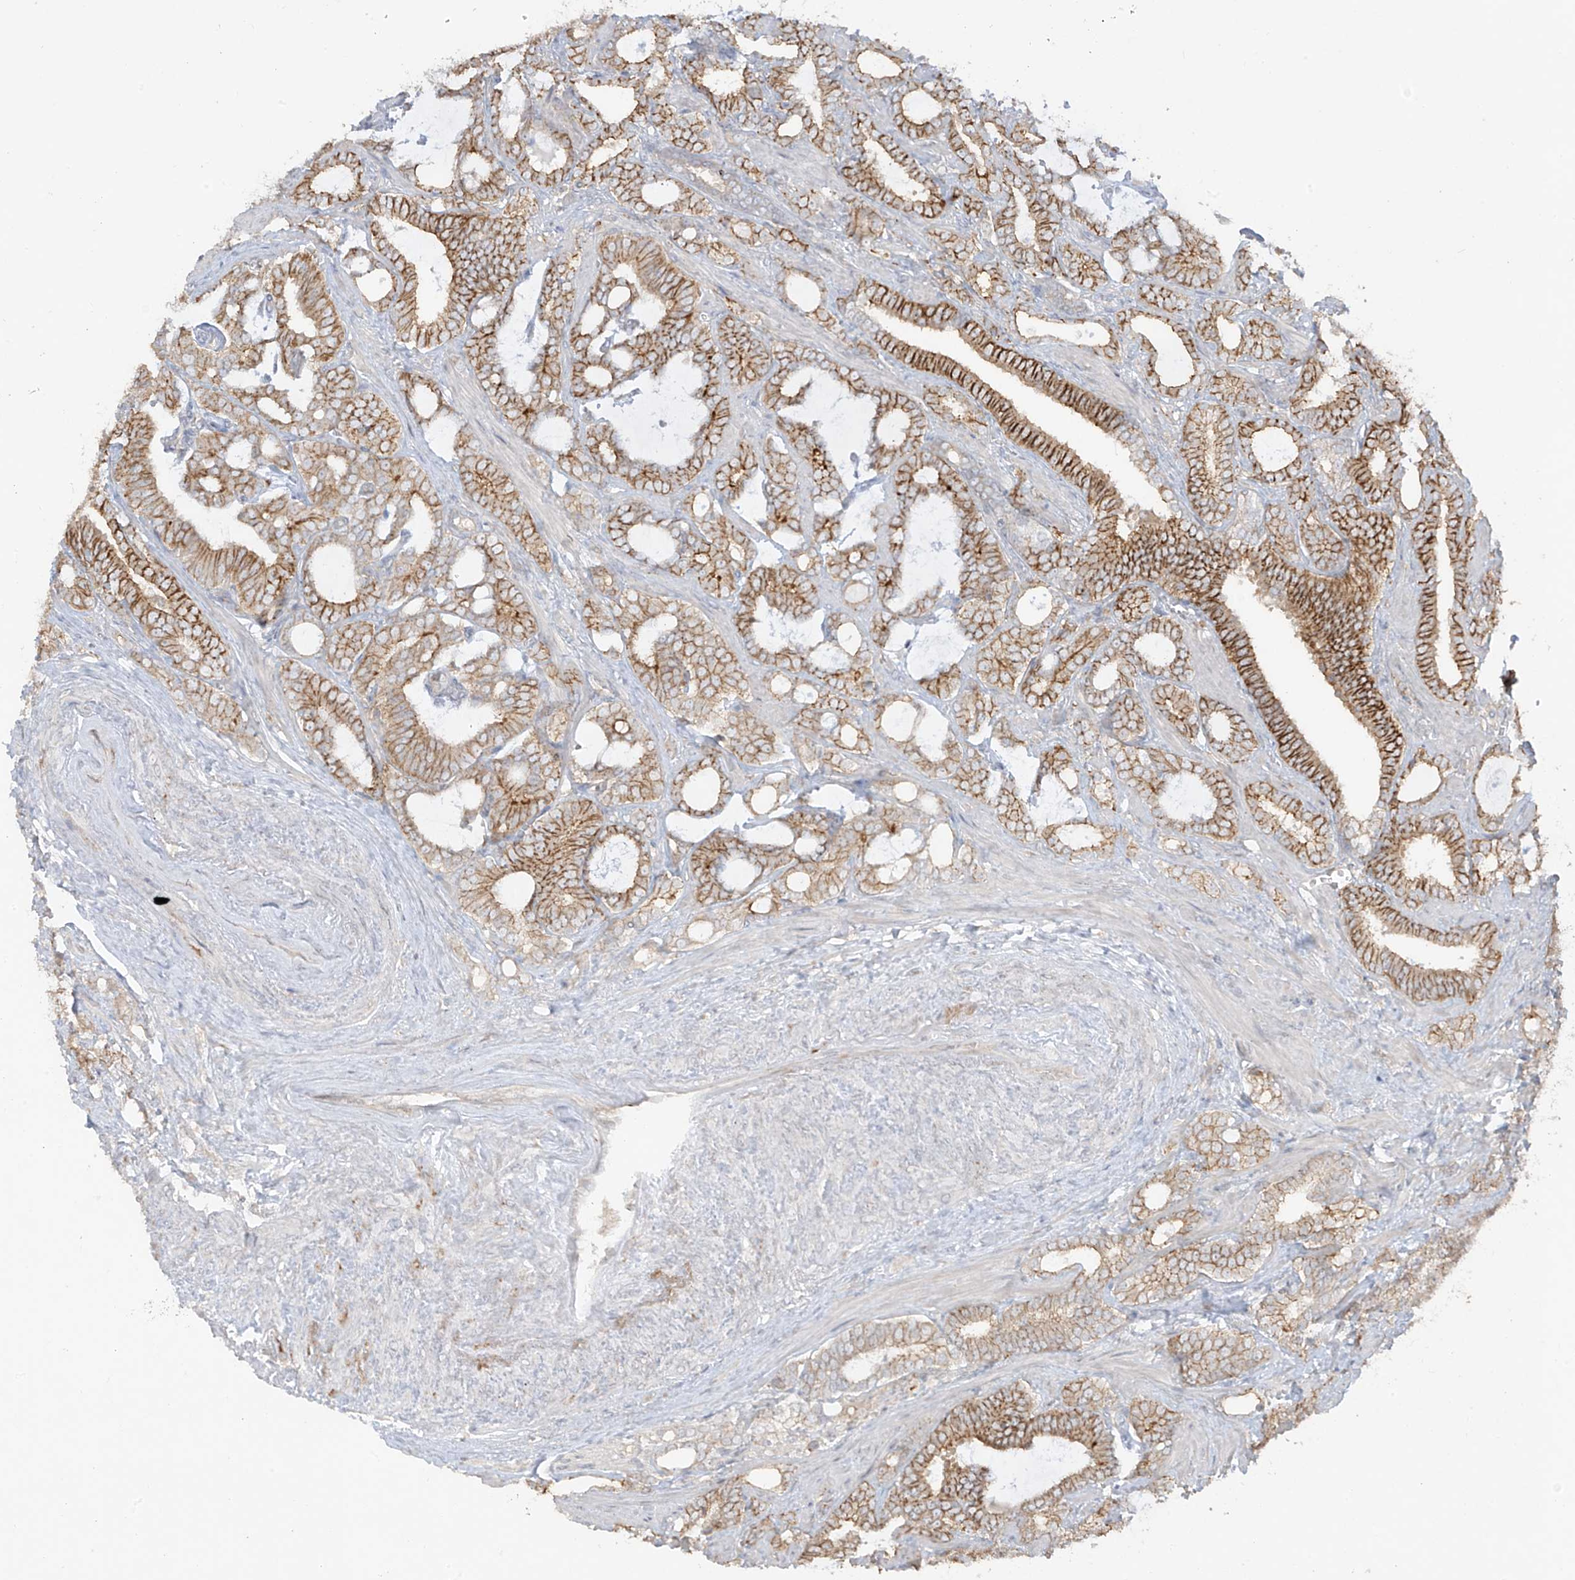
{"staining": {"intensity": "moderate", "quantity": ">75%", "location": "cytoplasmic/membranous"}, "tissue": "prostate cancer", "cell_type": "Tumor cells", "image_type": "cancer", "snomed": [{"axis": "morphology", "description": "Adenocarcinoma, High grade"}, {"axis": "topography", "description": "Prostate and seminal vesicle, NOS"}], "caption": "Prostate cancer (adenocarcinoma (high-grade)) stained with immunohistochemistry exhibits moderate cytoplasmic/membranous positivity in approximately >75% of tumor cells.", "gene": "ANGEL2", "patient": {"sex": "male", "age": 67}}